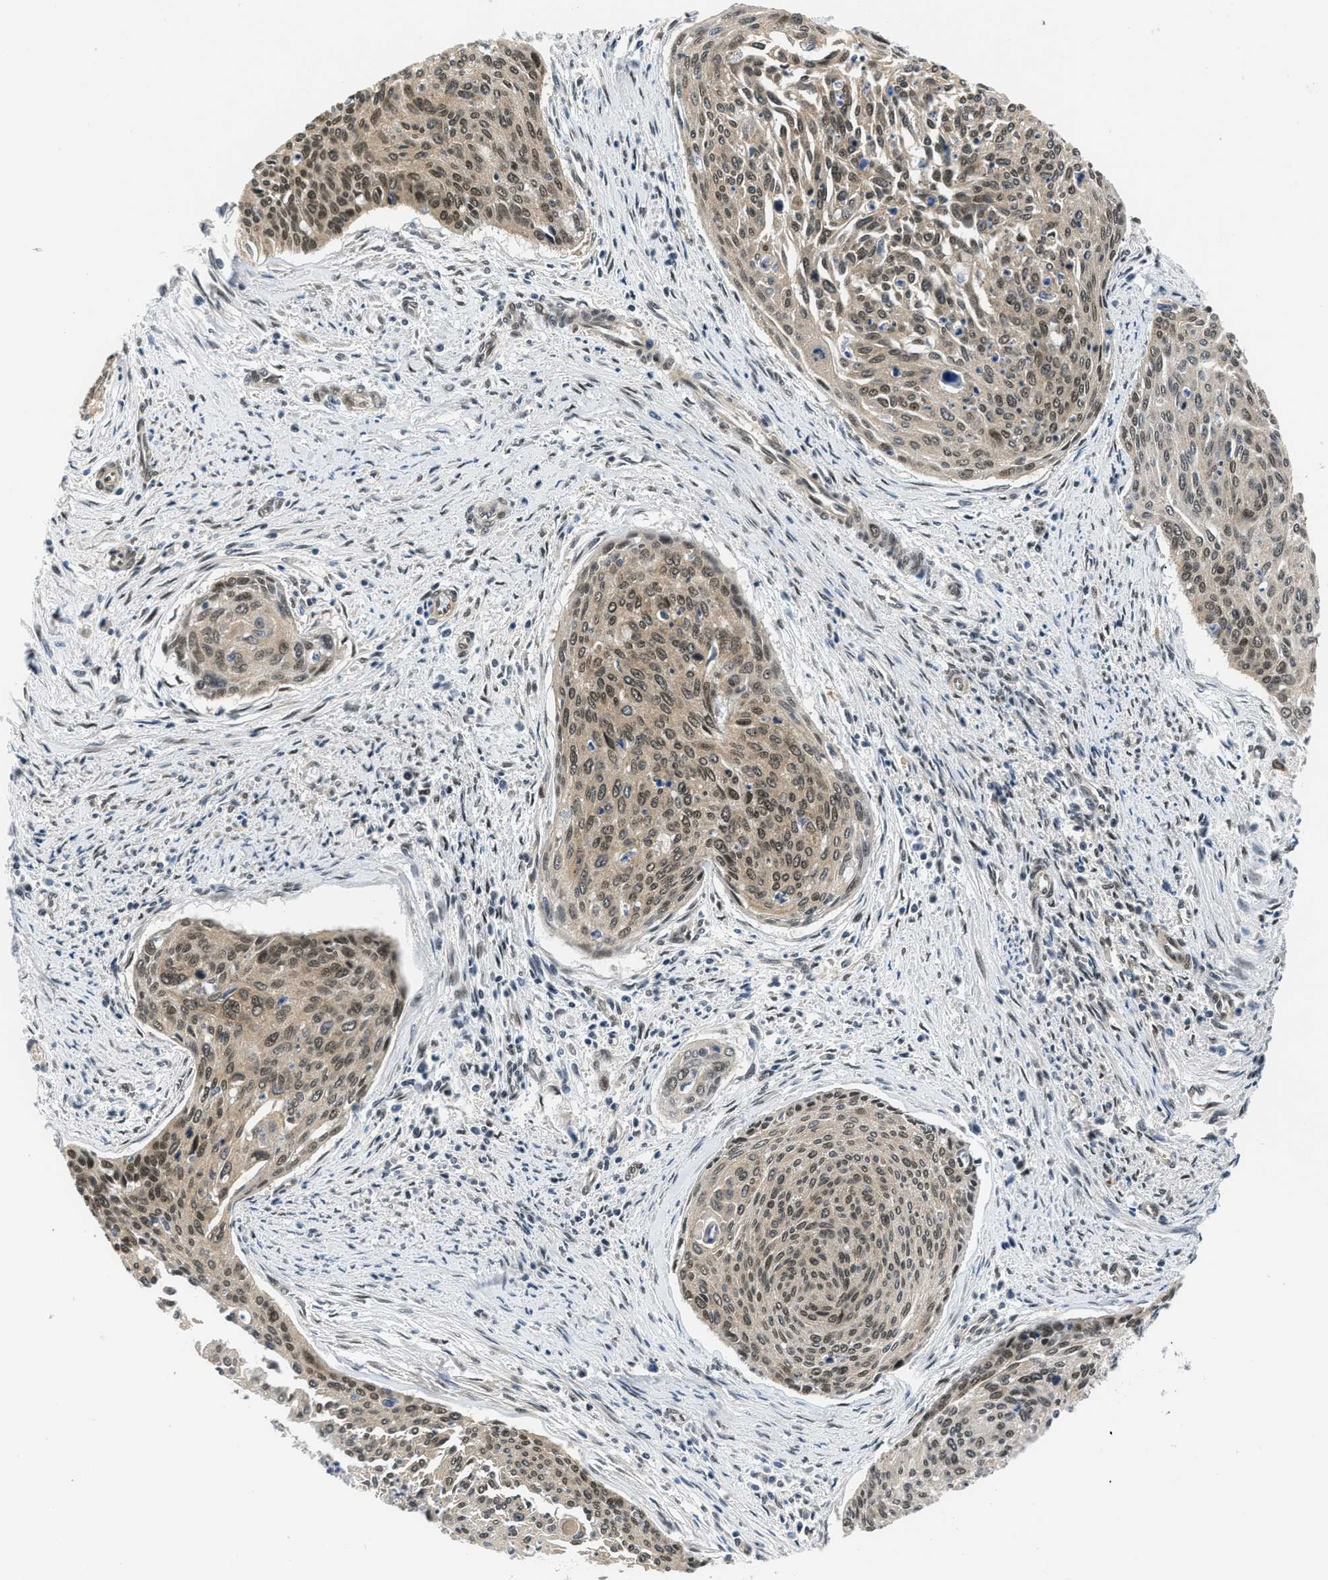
{"staining": {"intensity": "moderate", "quantity": "25%-75%", "location": "cytoplasmic/membranous,nuclear"}, "tissue": "cervical cancer", "cell_type": "Tumor cells", "image_type": "cancer", "snomed": [{"axis": "morphology", "description": "Squamous cell carcinoma, NOS"}, {"axis": "topography", "description": "Cervix"}], "caption": "Cervical cancer tissue displays moderate cytoplasmic/membranous and nuclear positivity in about 25%-75% of tumor cells", "gene": "SMAD4", "patient": {"sex": "female", "age": 55}}